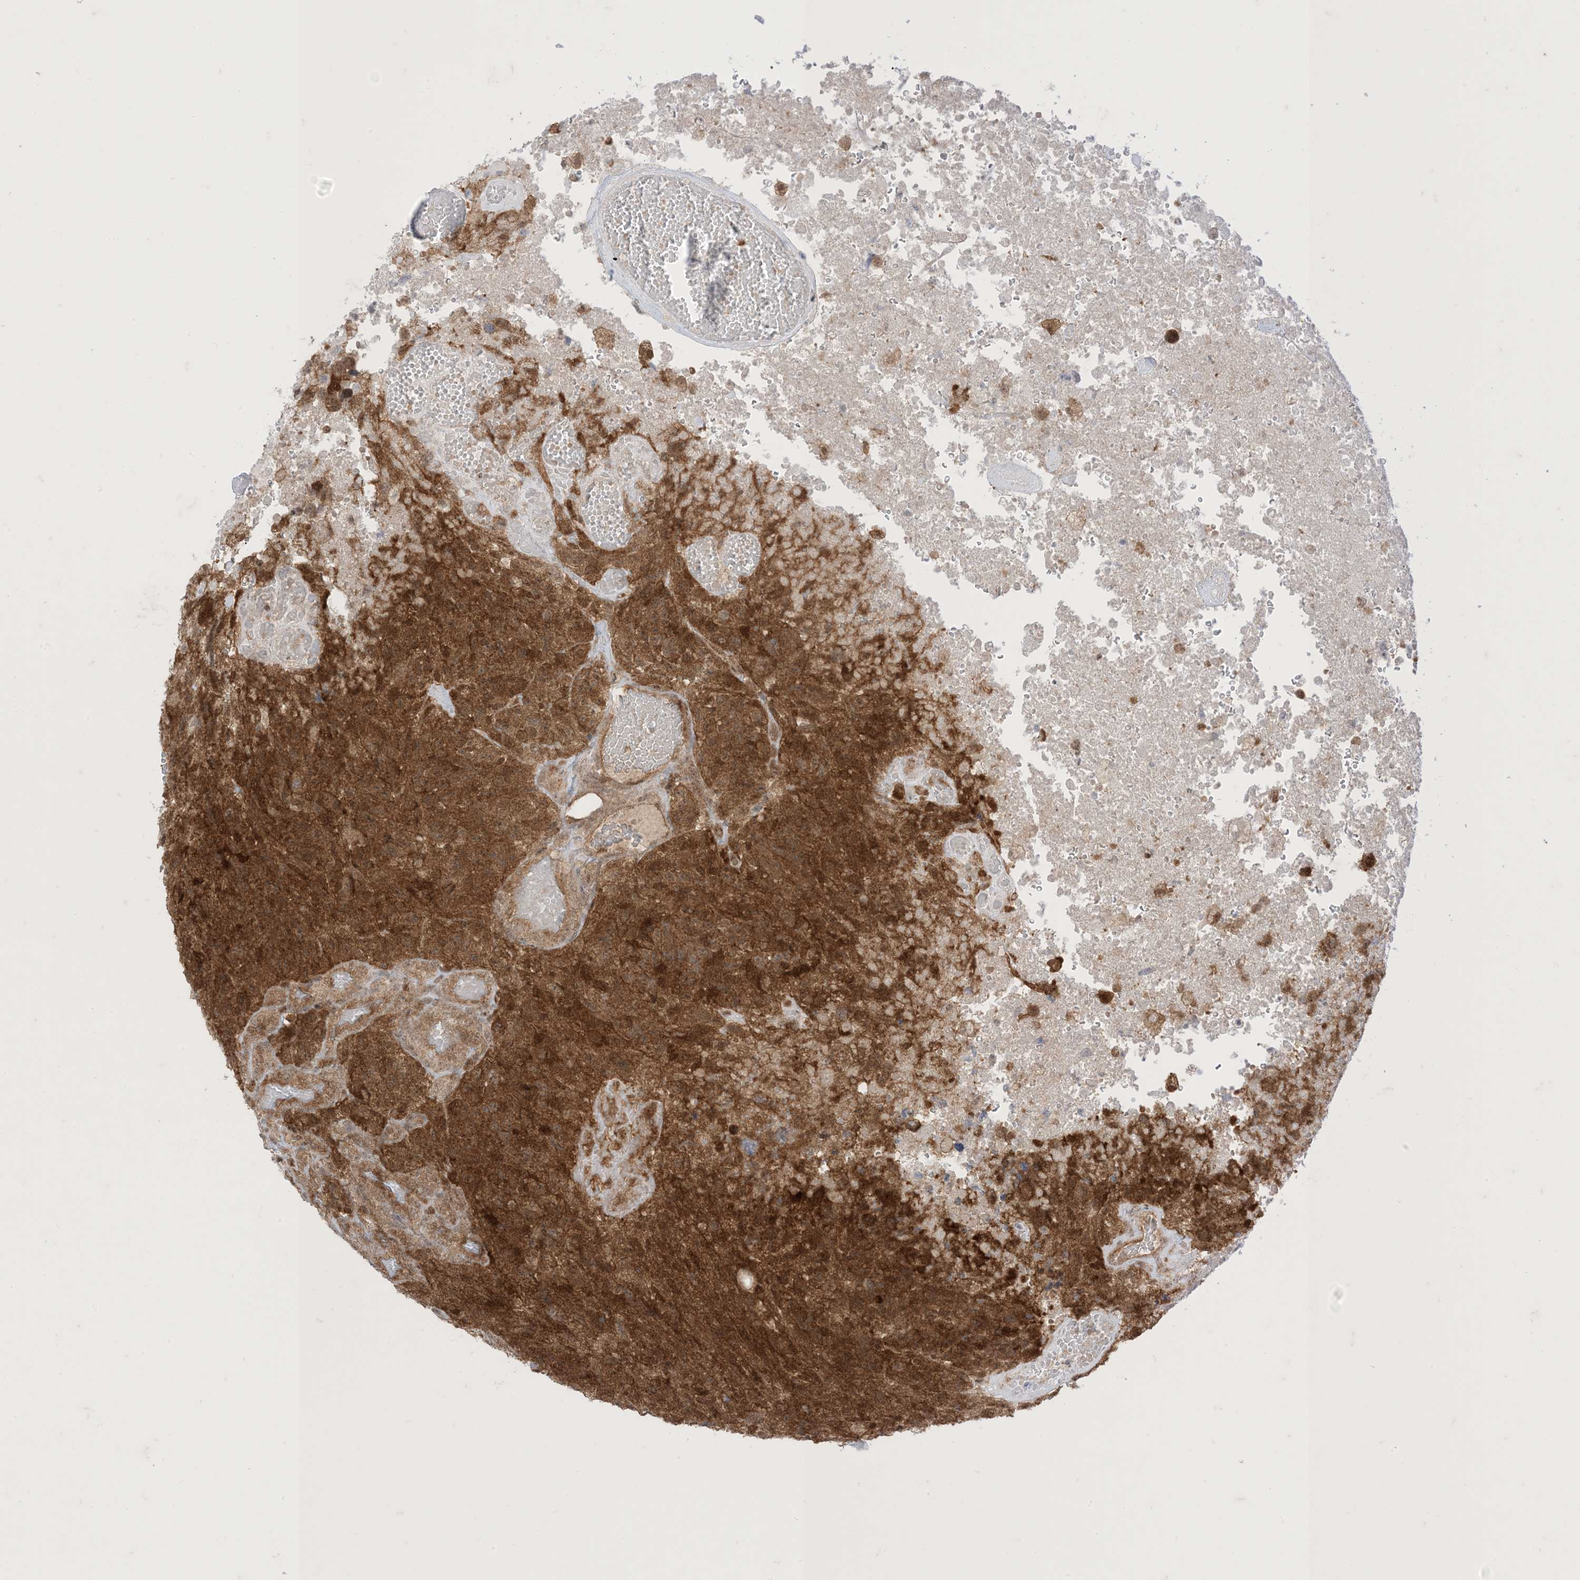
{"staining": {"intensity": "moderate", "quantity": ">75%", "location": "cytoplasmic/membranous"}, "tissue": "glioma", "cell_type": "Tumor cells", "image_type": "cancer", "snomed": [{"axis": "morphology", "description": "Glioma, malignant, High grade"}, {"axis": "topography", "description": "Brain"}], "caption": "Protein expression analysis of glioma demonstrates moderate cytoplasmic/membranous expression in approximately >75% of tumor cells.", "gene": "PTPA", "patient": {"sex": "male", "age": 69}}